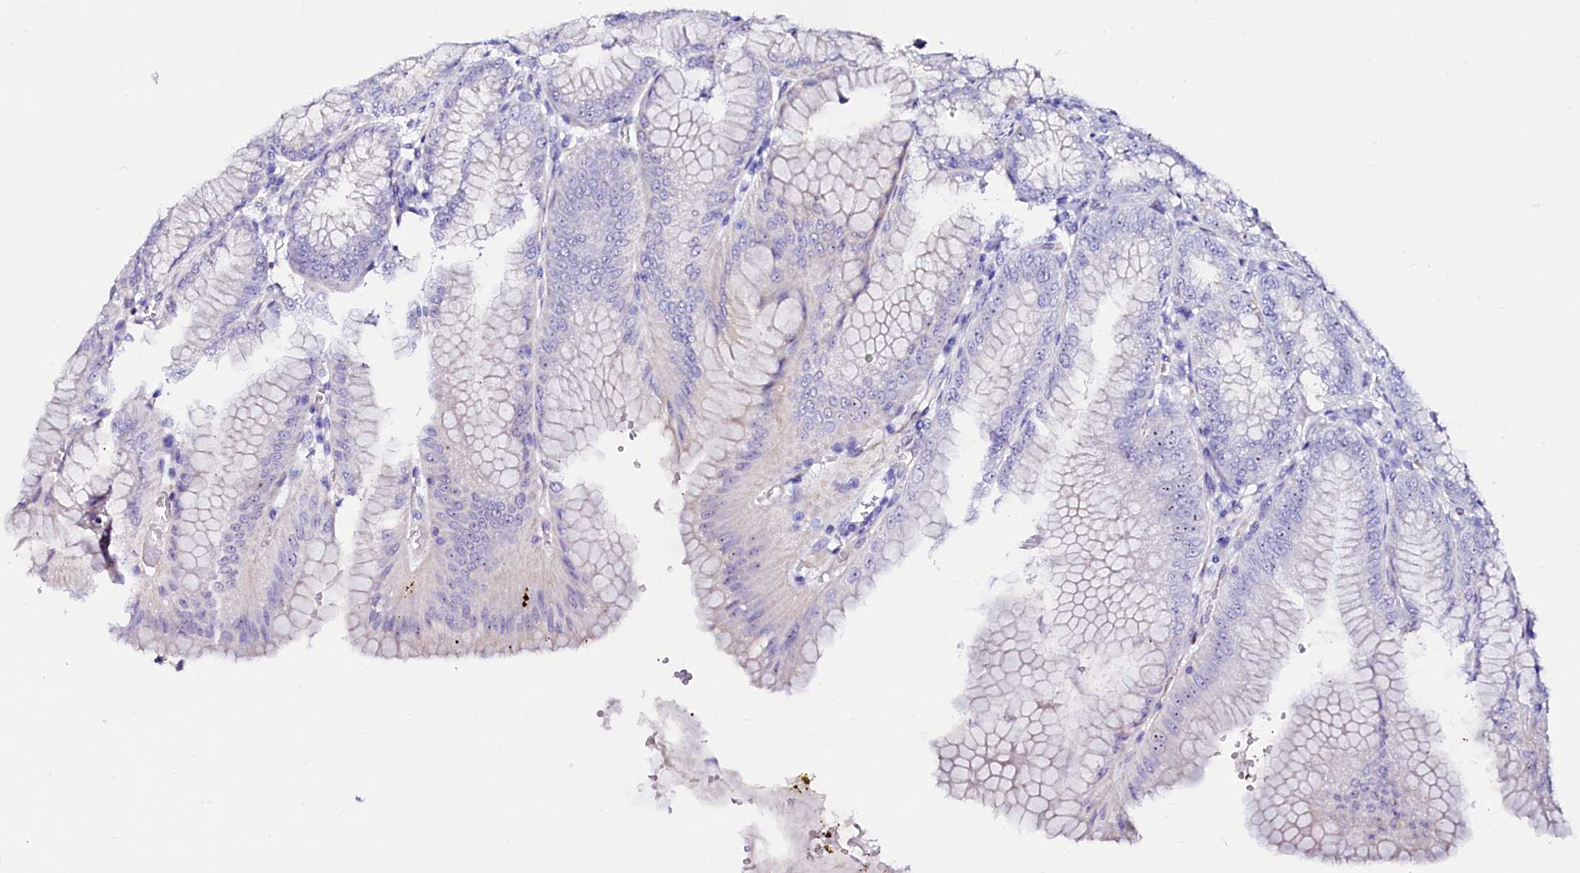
{"staining": {"intensity": "negative", "quantity": "none", "location": "none"}, "tissue": "stomach", "cell_type": "Glandular cells", "image_type": "normal", "snomed": [{"axis": "morphology", "description": "Normal tissue, NOS"}, {"axis": "topography", "description": "Stomach, lower"}], "caption": "The micrograph reveals no significant expression in glandular cells of stomach.", "gene": "SFR1", "patient": {"sex": "male", "age": 71}}